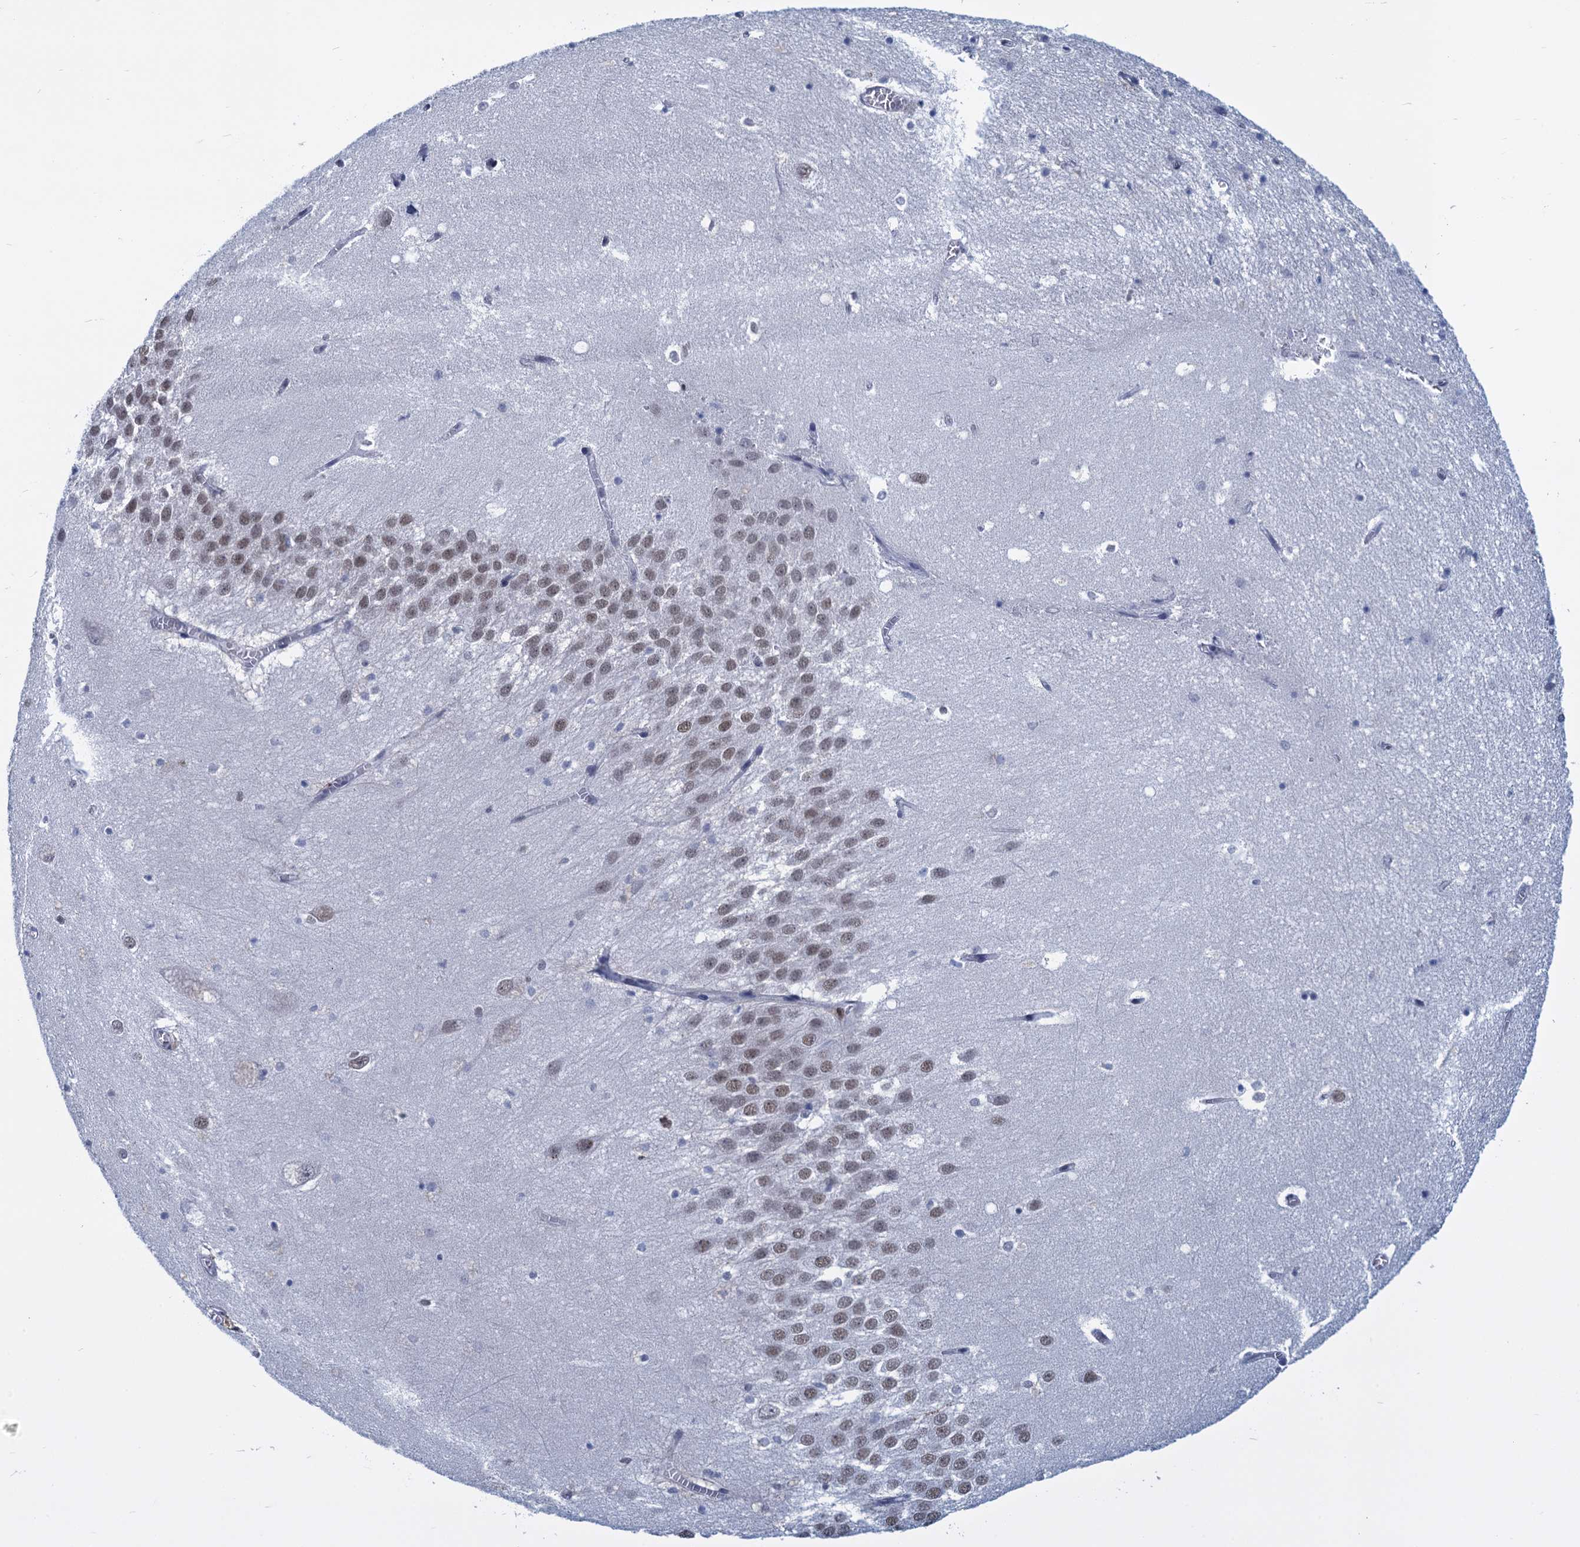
{"staining": {"intensity": "negative", "quantity": "none", "location": "none"}, "tissue": "hippocampus", "cell_type": "Glial cells", "image_type": "normal", "snomed": [{"axis": "morphology", "description": "Normal tissue, NOS"}, {"axis": "topography", "description": "Hippocampus"}], "caption": "An image of hippocampus stained for a protein exhibits no brown staining in glial cells. (Brightfield microscopy of DAB immunohistochemistry at high magnification).", "gene": "GINS3", "patient": {"sex": "female", "age": 64}}